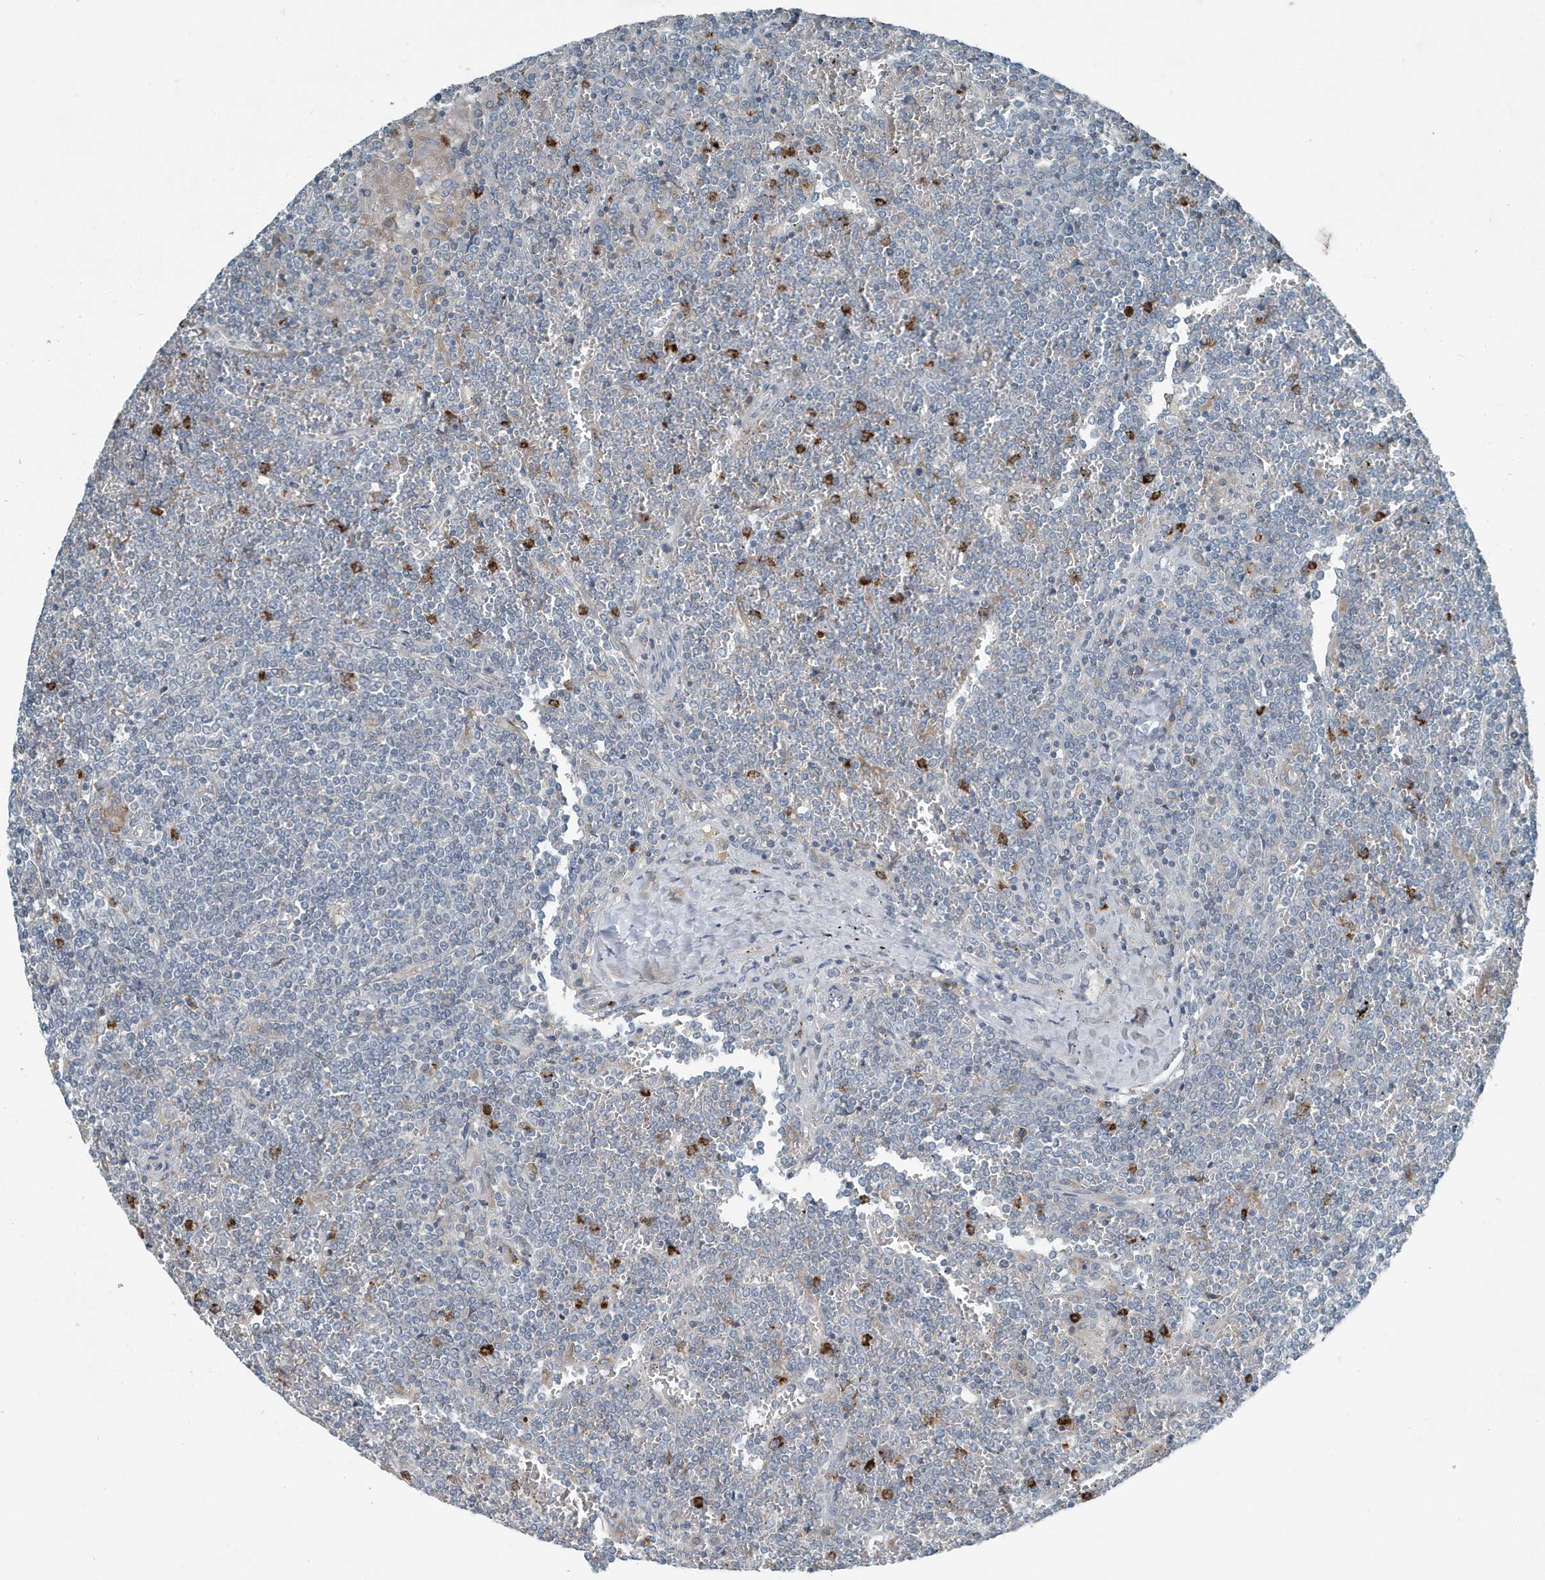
{"staining": {"intensity": "negative", "quantity": "none", "location": "none"}, "tissue": "lymphoma", "cell_type": "Tumor cells", "image_type": "cancer", "snomed": [{"axis": "morphology", "description": "Malignant lymphoma, non-Hodgkin's type, Low grade"}, {"axis": "topography", "description": "Spleen"}], "caption": "The immunohistochemistry photomicrograph has no significant expression in tumor cells of malignant lymphoma, non-Hodgkin's type (low-grade) tissue.", "gene": "DAPP1", "patient": {"sex": "female", "age": 19}}